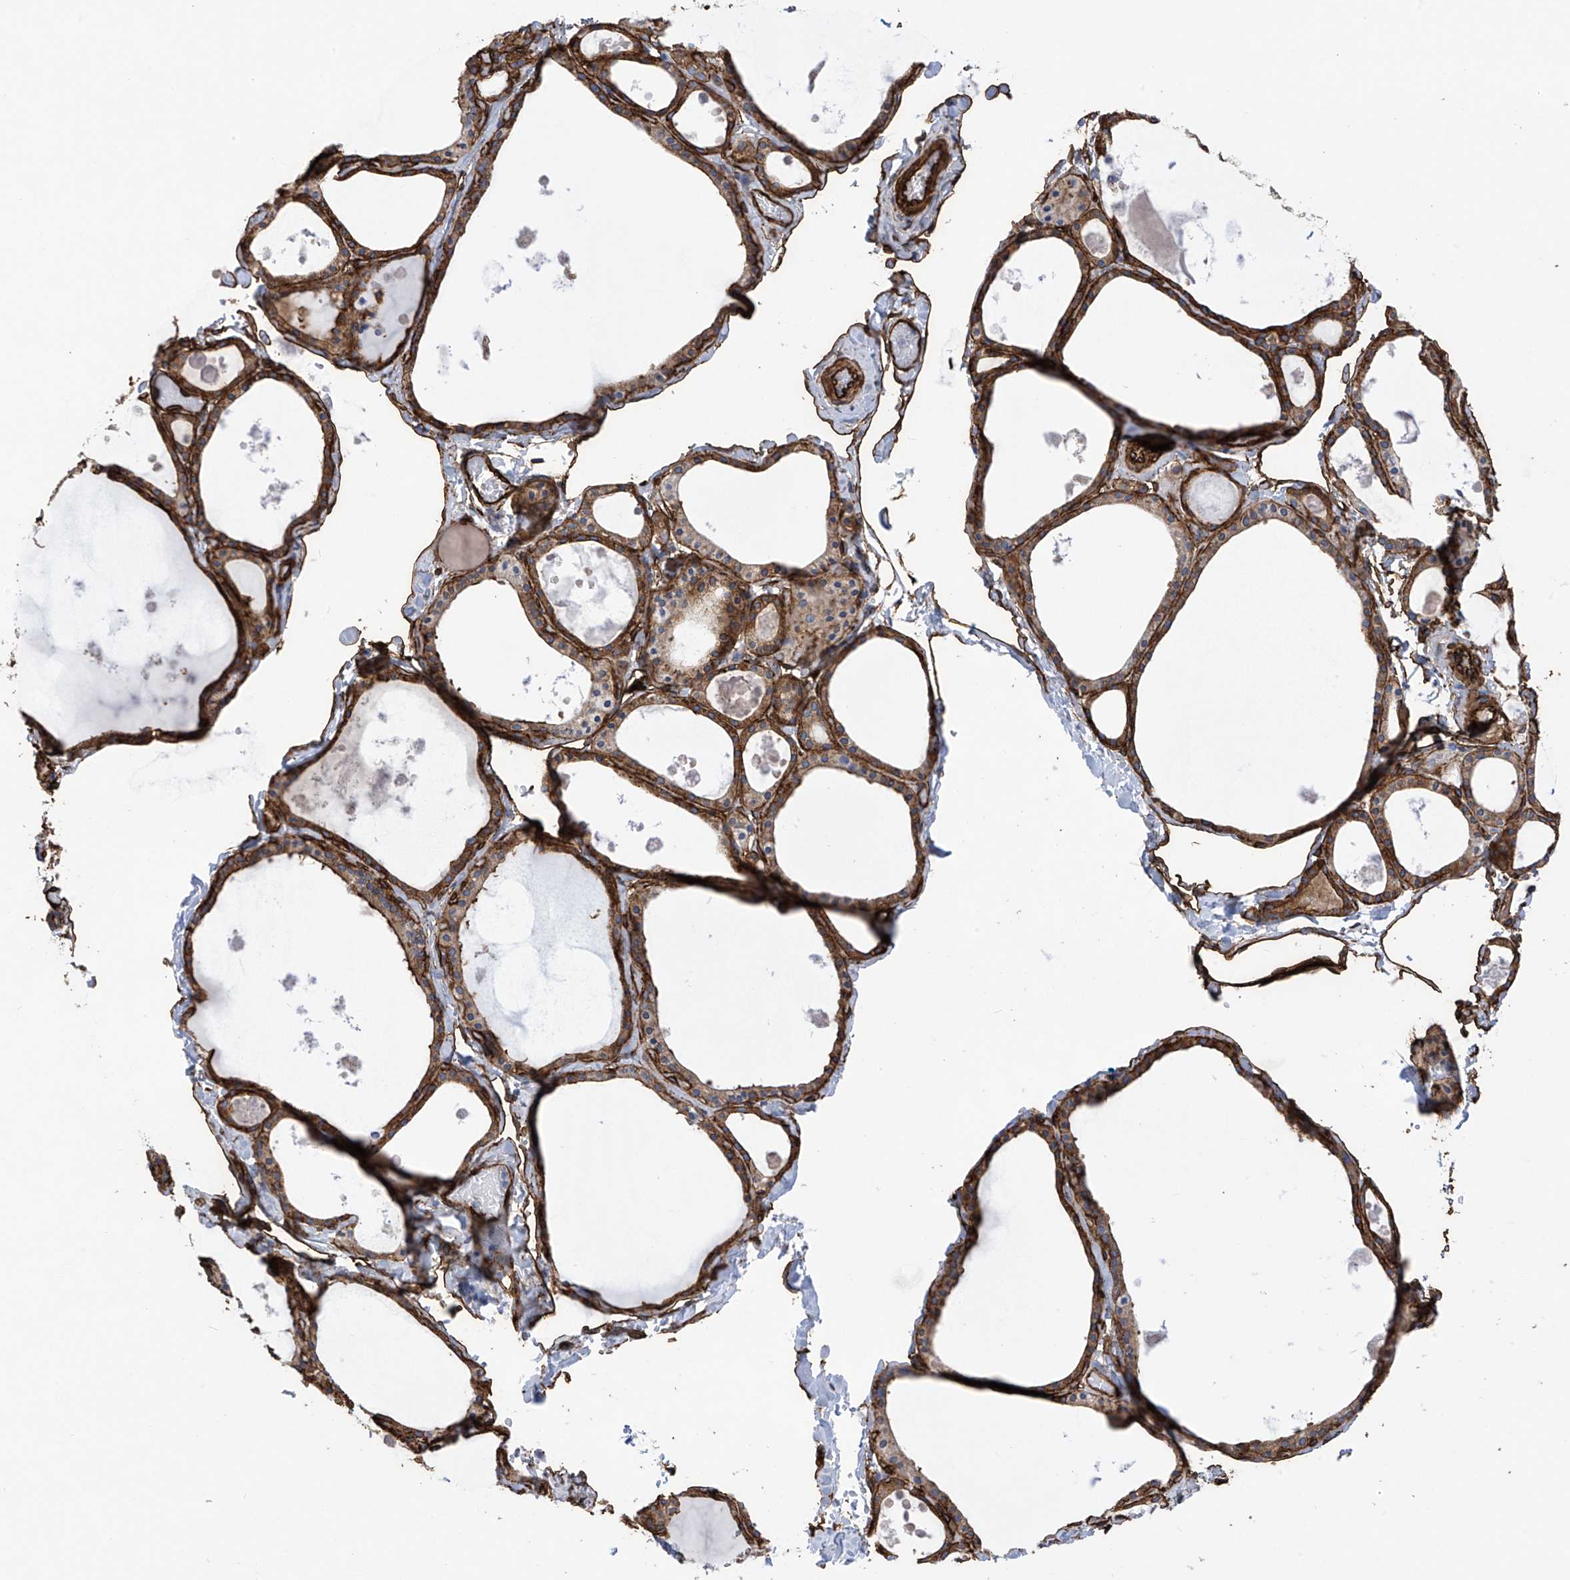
{"staining": {"intensity": "strong", "quantity": ">75%", "location": "cytoplasmic/membranous"}, "tissue": "thyroid gland", "cell_type": "Glandular cells", "image_type": "normal", "snomed": [{"axis": "morphology", "description": "Normal tissue, NOS"}, {"axis": "topography", "description": "Thyroid gland"}], "caption": "Immunohistochemical staining of benign thyroid gland demonstrates >75% levels of strong cytoplasmic/membranous protein expression in about >75% of glandular cells. The protein of interest is shown in brown color, while the nuclei are stained blue.", "gene": "UBTD1", "patient": {"sex": "male", "age": 56}}